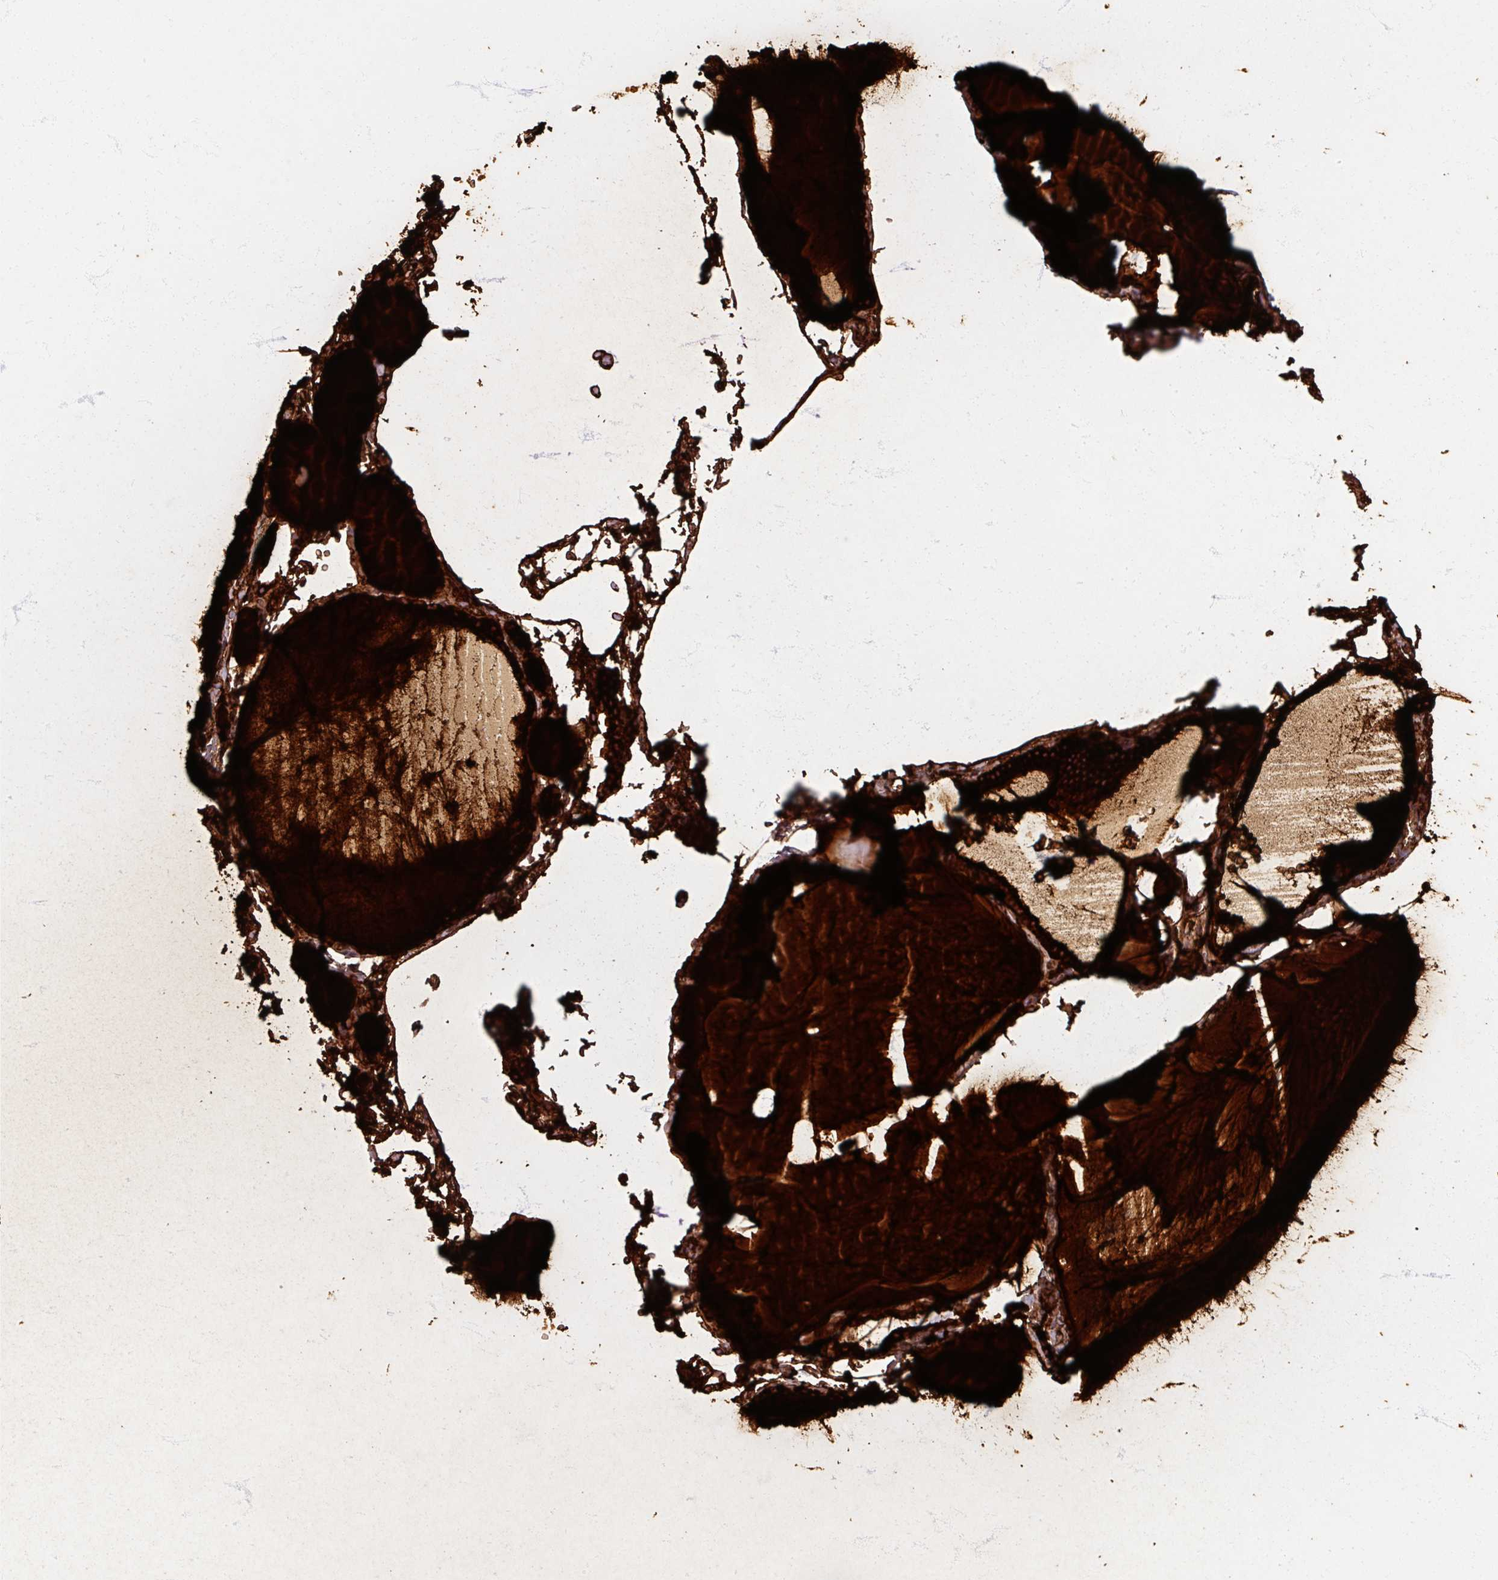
{"staining": {"intensity": "strong", "quantity": ">75%", "location": "cytoplasmic/membranous"}, "tissue": "thyroid gland", "cell_type": "Glandular cells", "image_type": "normal", "snomed": [{"axis": "morphology", "description": "Normal tissue, NOS"}, {"axis": "topography", "description": "Thyroid gland"}], "caption": "Immunohistochemical staining of benign human thyroid gland displays high levels of strong cytoplasmic/membranous positivity in about >75% of glandular cells.", "gene": "TG", "patient": {"sex": "female", "age": 49}}